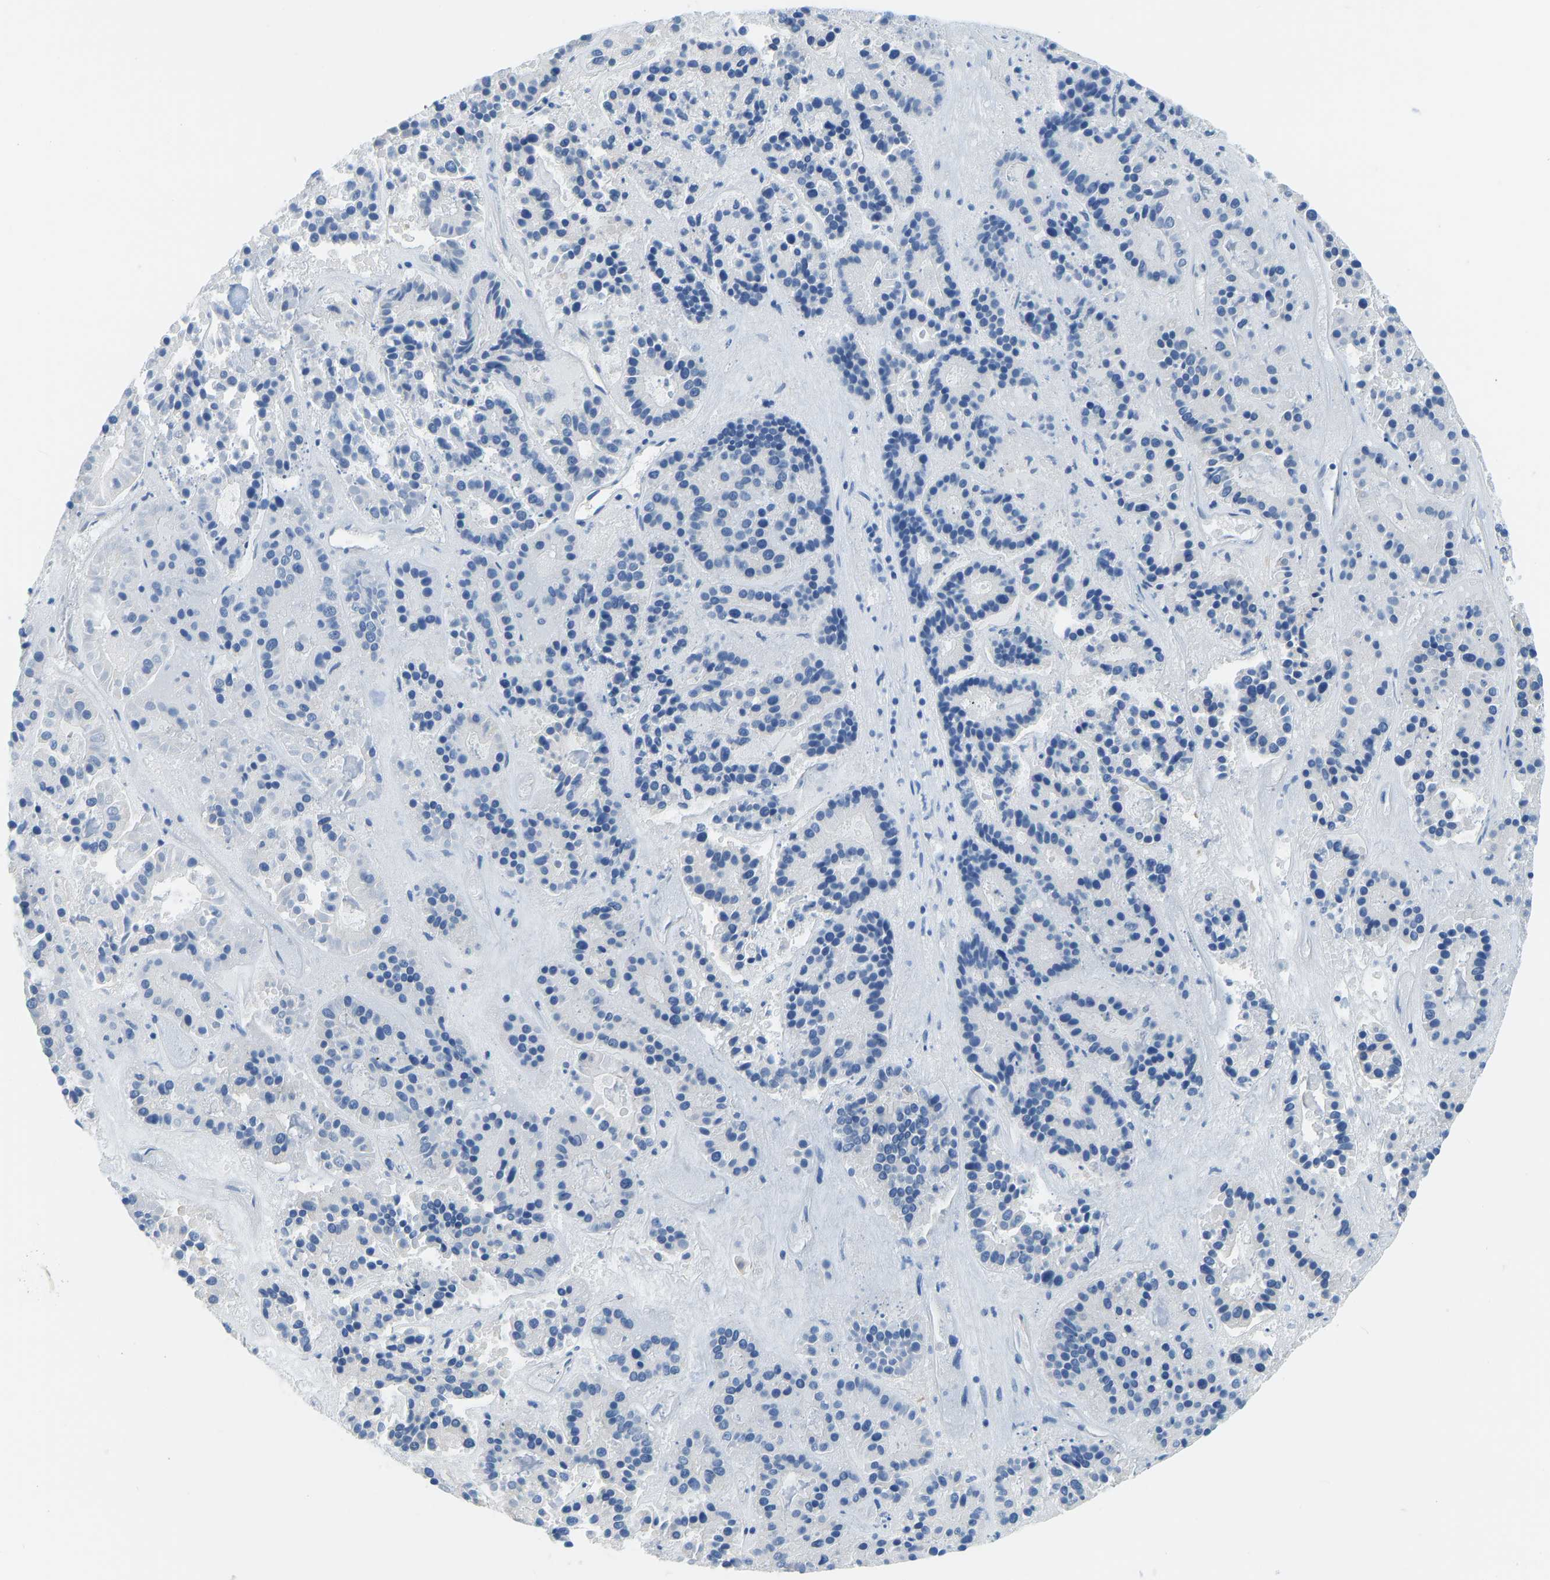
{"staining": {"intensity": "negative", "quantity": "none", "location": "none"}, "tissue": "pancreatic cancer", "cell_type": "Tumor cells", "image_type": "cancer", "snomed": [{"axis": "morphology", "description": "Adenocarcinoma, NOS"}, {"axis": "topography", "description": "Pancreas"}], "caption": "IHC micrograph of neoplastic tissue: pancreatic cancer stained with DAB (3,3'-diaminobenzidine) displays no significant protein staining in tumor cells.", "gene": "CHAD", "patient": {"sex": "male", "age": 50}}